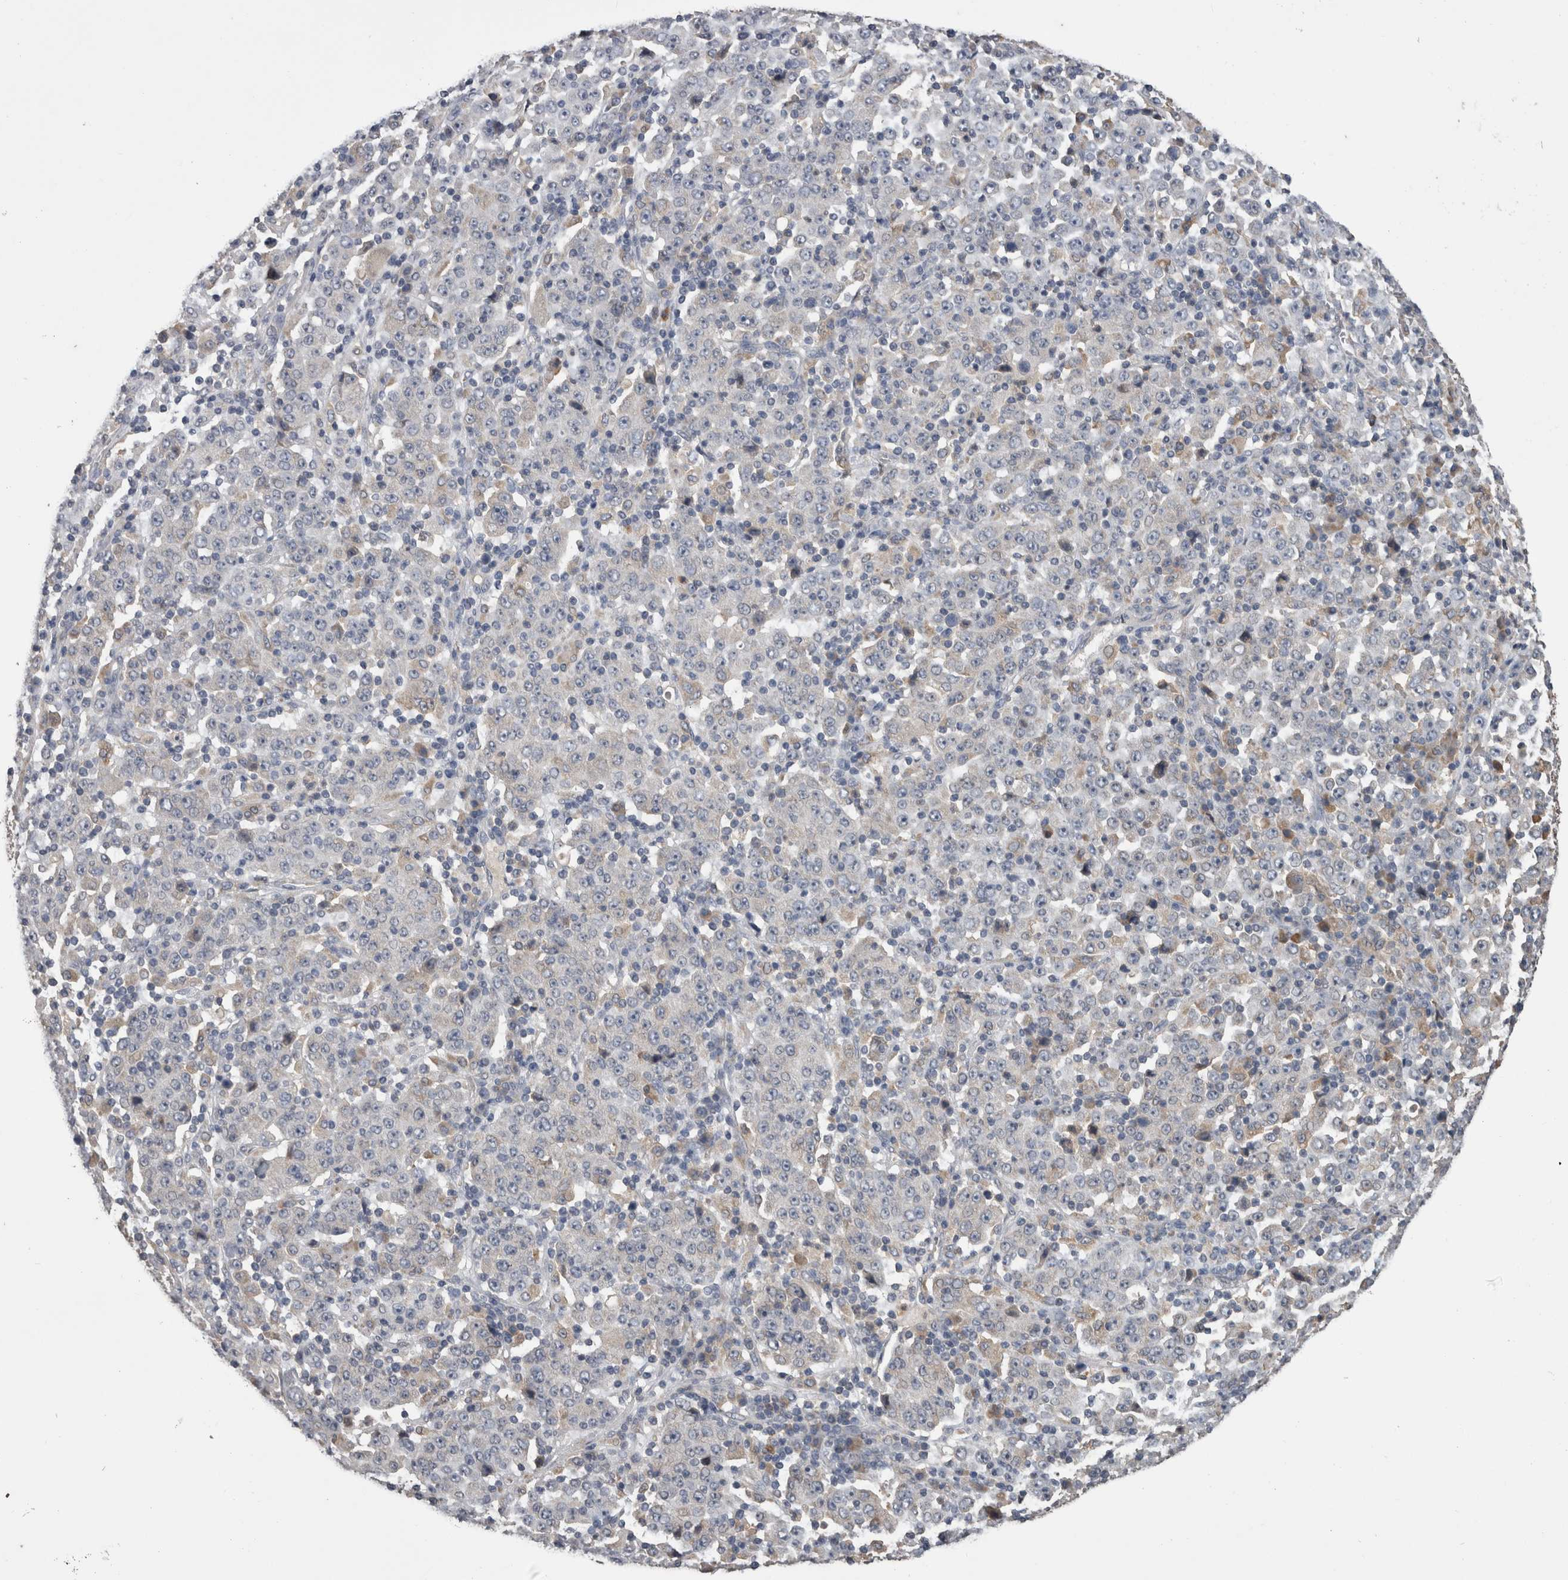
{"staining": {"intensity": "negative", "quantity": "none", "location": "none"}, "tissue": "stomach cancer", "cell_type": "Tumor cells", "image_type": "cancer", "snomed": [{"axis": "morphology", "description": "Normal tissue, NOS"}, {"axis": "morphology", "description": "Adenocarcinoma, NOS"}, {"axis": "topography", "description": "Stomach, upper"}, {"axis": "topography", "description": "Stomach"}], "caption": "A histopathology image of adenocarcinoma (stomach) stained for a protein exhibits no brown staining in tumor cells.", "gene": "ANXA13", "patient": {"sex": "male", "age": 59}}